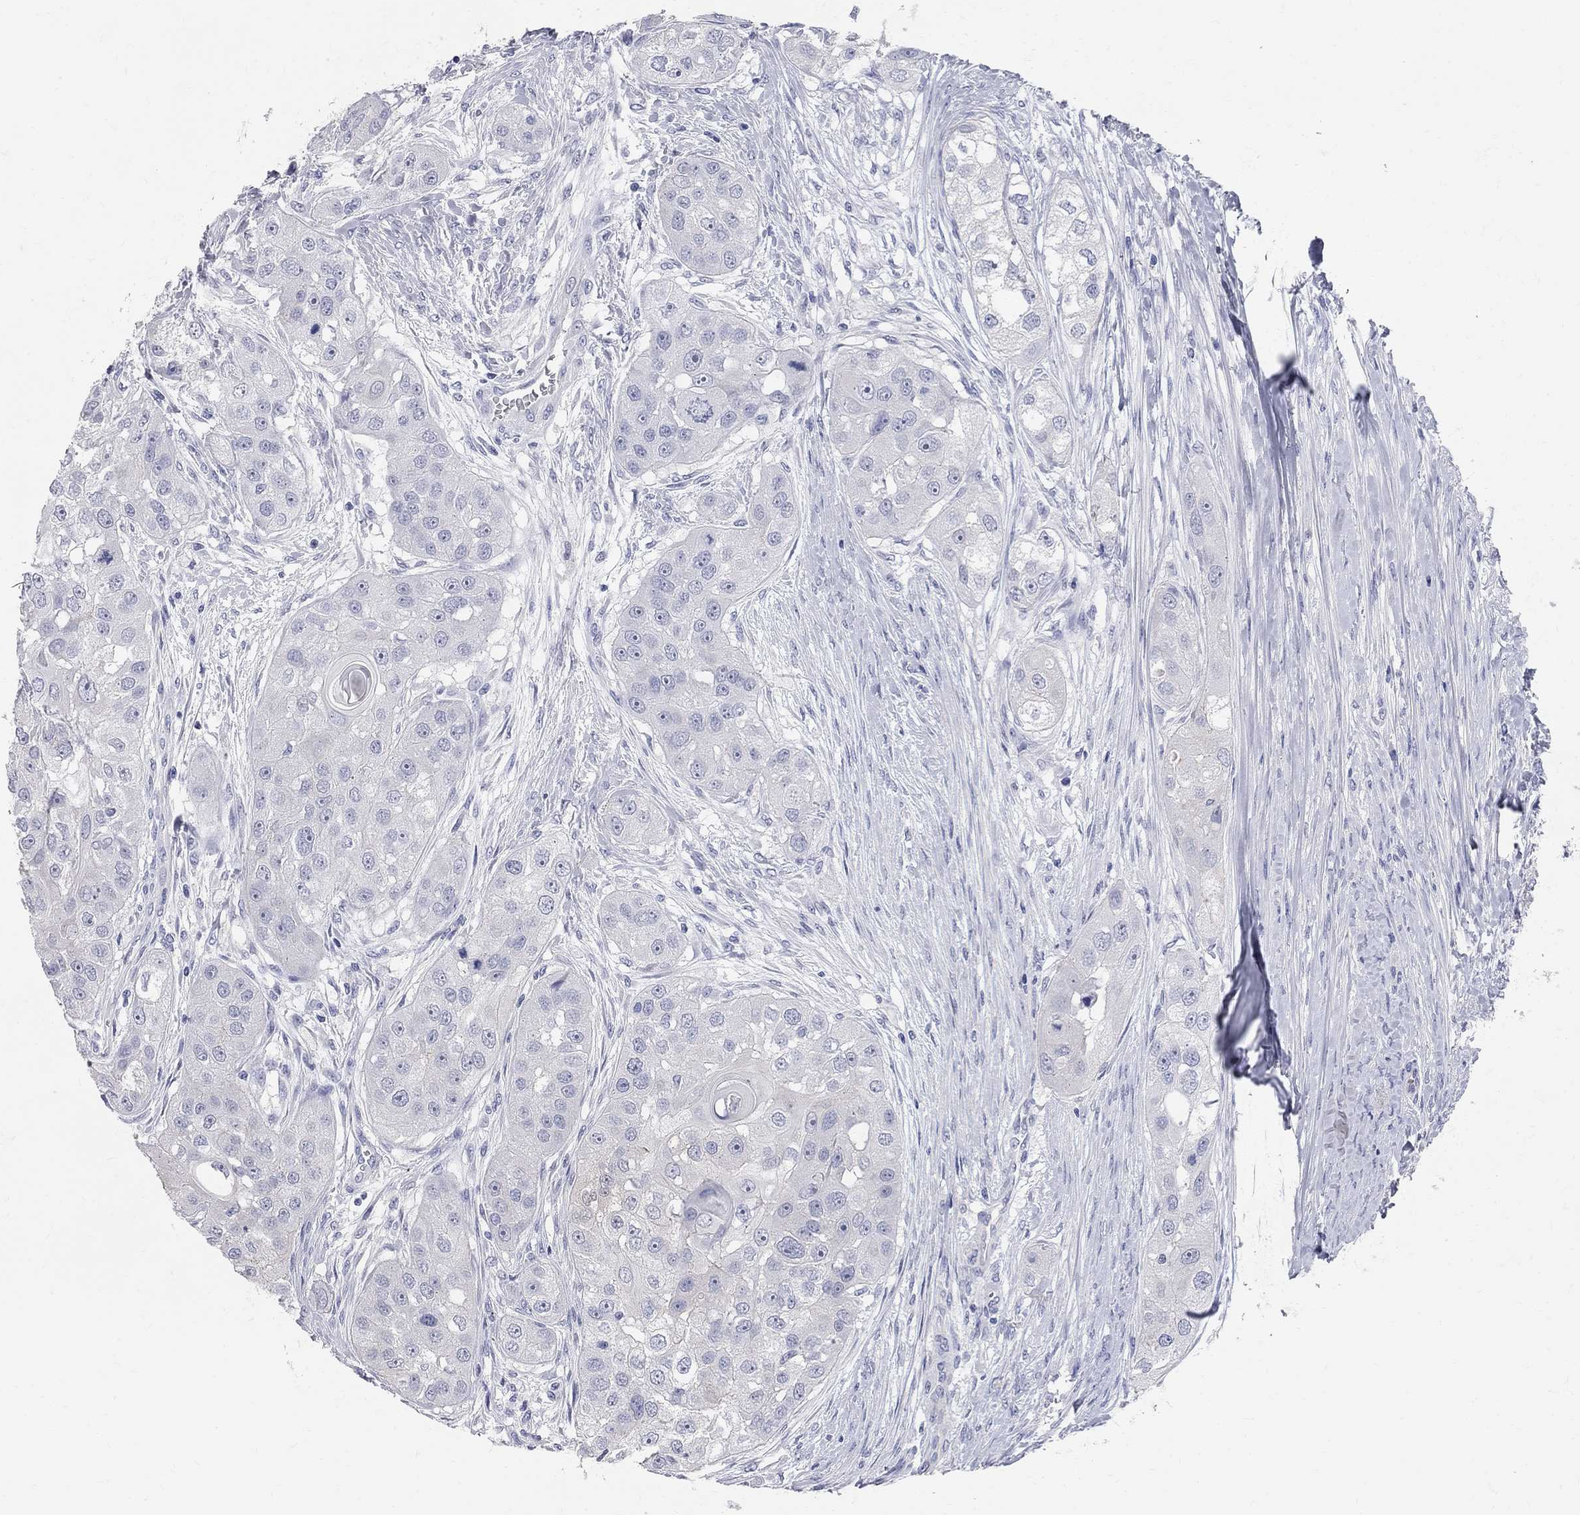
{"staining": {"intensity": "negative", "quantity": "none", "location": "none"}, "tissue": "head and neck cancer", "cell_type": "Tumor cells", "image_type": "cancer", "snomed": [{"axis": "morphology", "description": "Normal tissue, NOS"}, {"axis": "morphology", "description": "Squamous cell carcinoma, NOS"}, {"axis": "topography", "description": "Skeletal muscle"}, {"axis": "topography", "description": "Head-Neck"}], "caption": "The histopathology image displays no staining of tumor cells in head and neck cancer (squamous cell carcinoma).", "gene": "AOX1", "patient": {"sex": "male", "age": 51}}